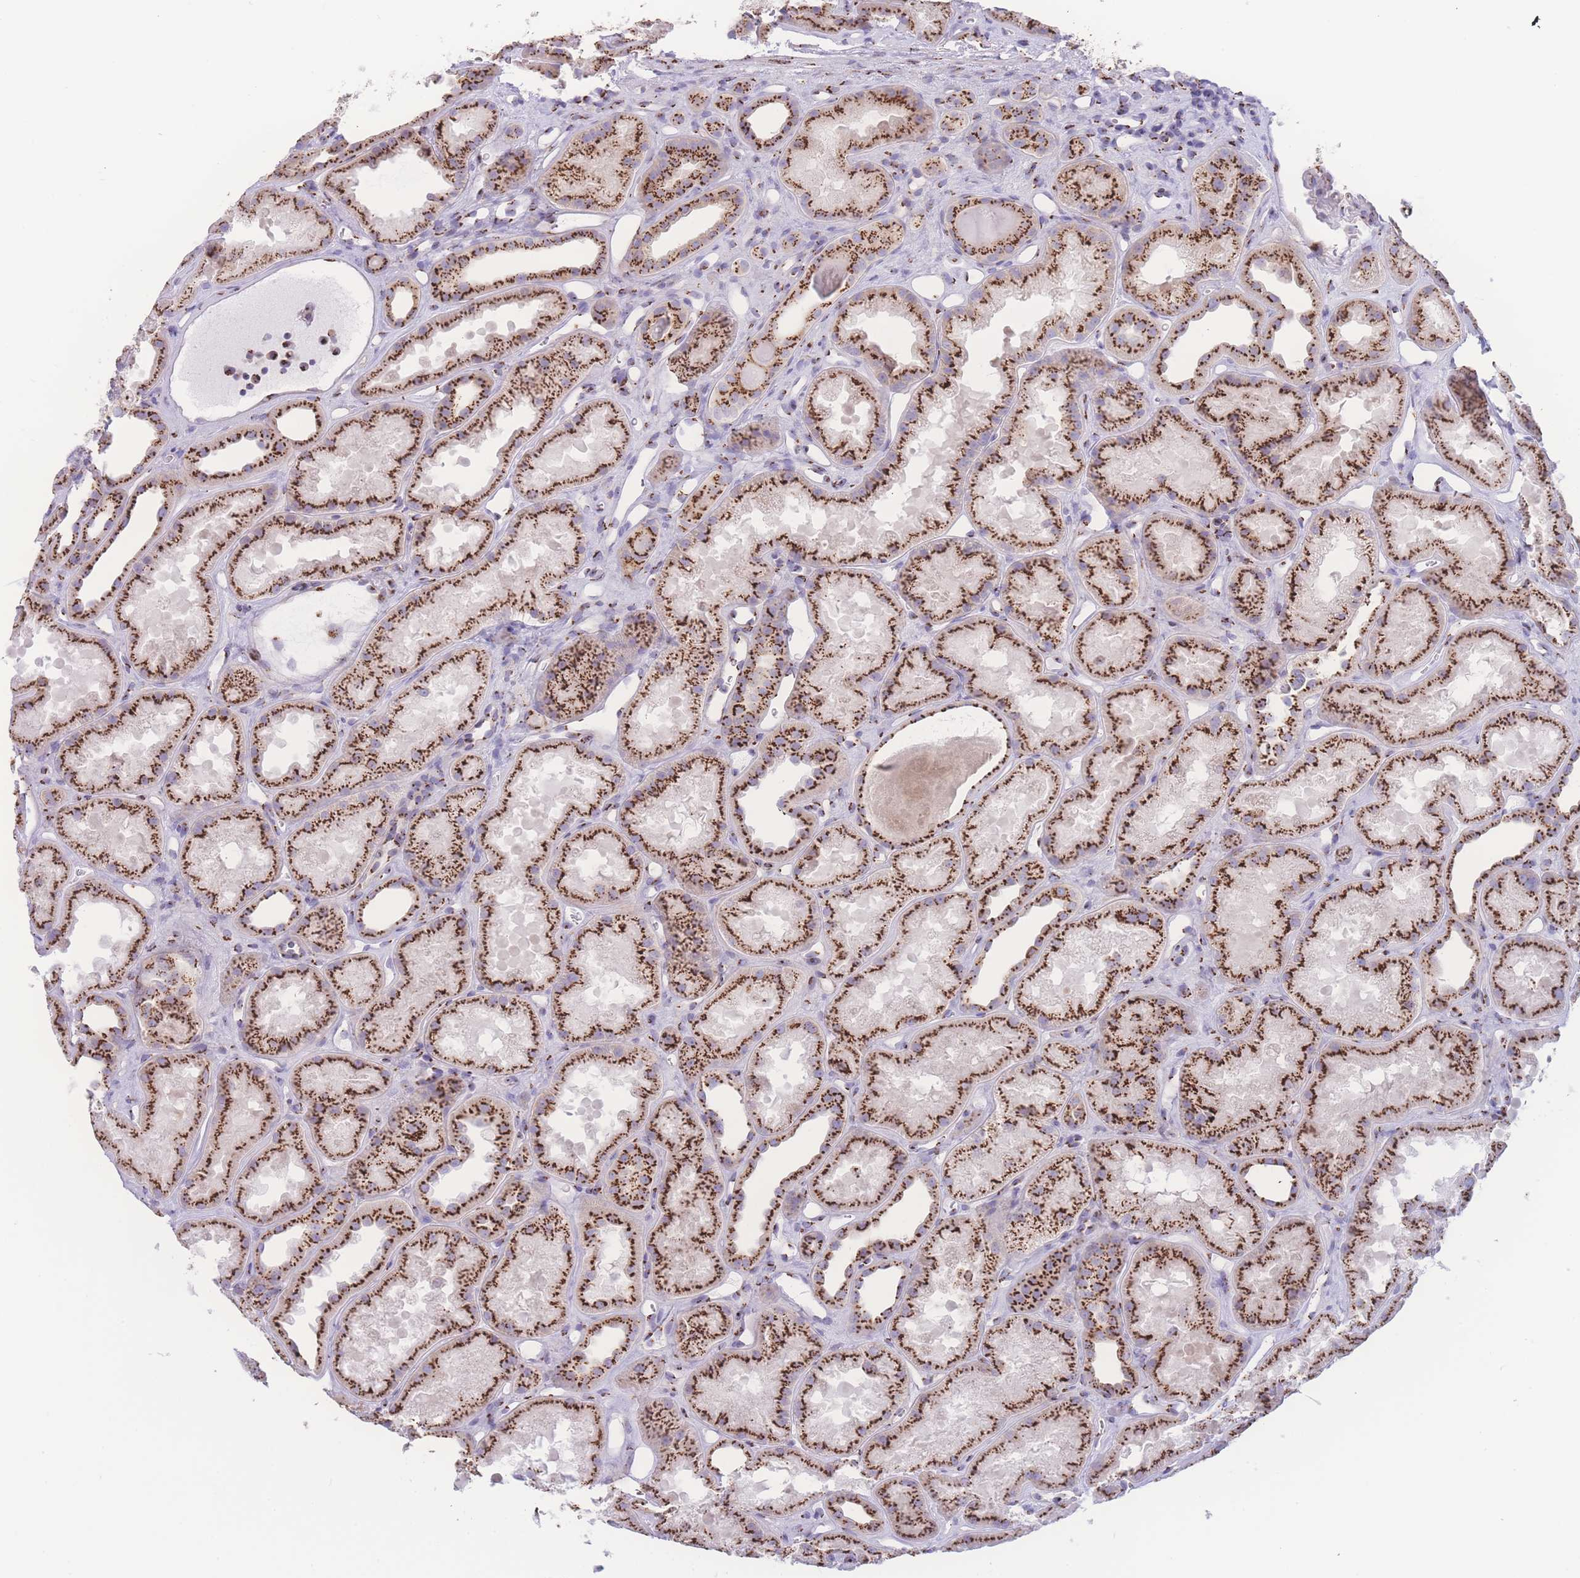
{"staining": {"intensity": "strong", "quantity": ">75%", "location": "cytoplasmic/membranous"}, "tissue": "kidney", "cell_type": "Cells in glomeruli", "image_type": "normal", "snomed": [{"axis": "morphology", "description": "Normal tissue, NOS"}, {"axis": "topography", "description": "Kidney"}], "caption": "Kidney stained for a protein (brown) demonstrates strong cytoplasmic/membranous positive positivity in about >75% of cells in glomeruli.", "gene": "GOLM2", "patient": {"sex": "male", "age": 61}}